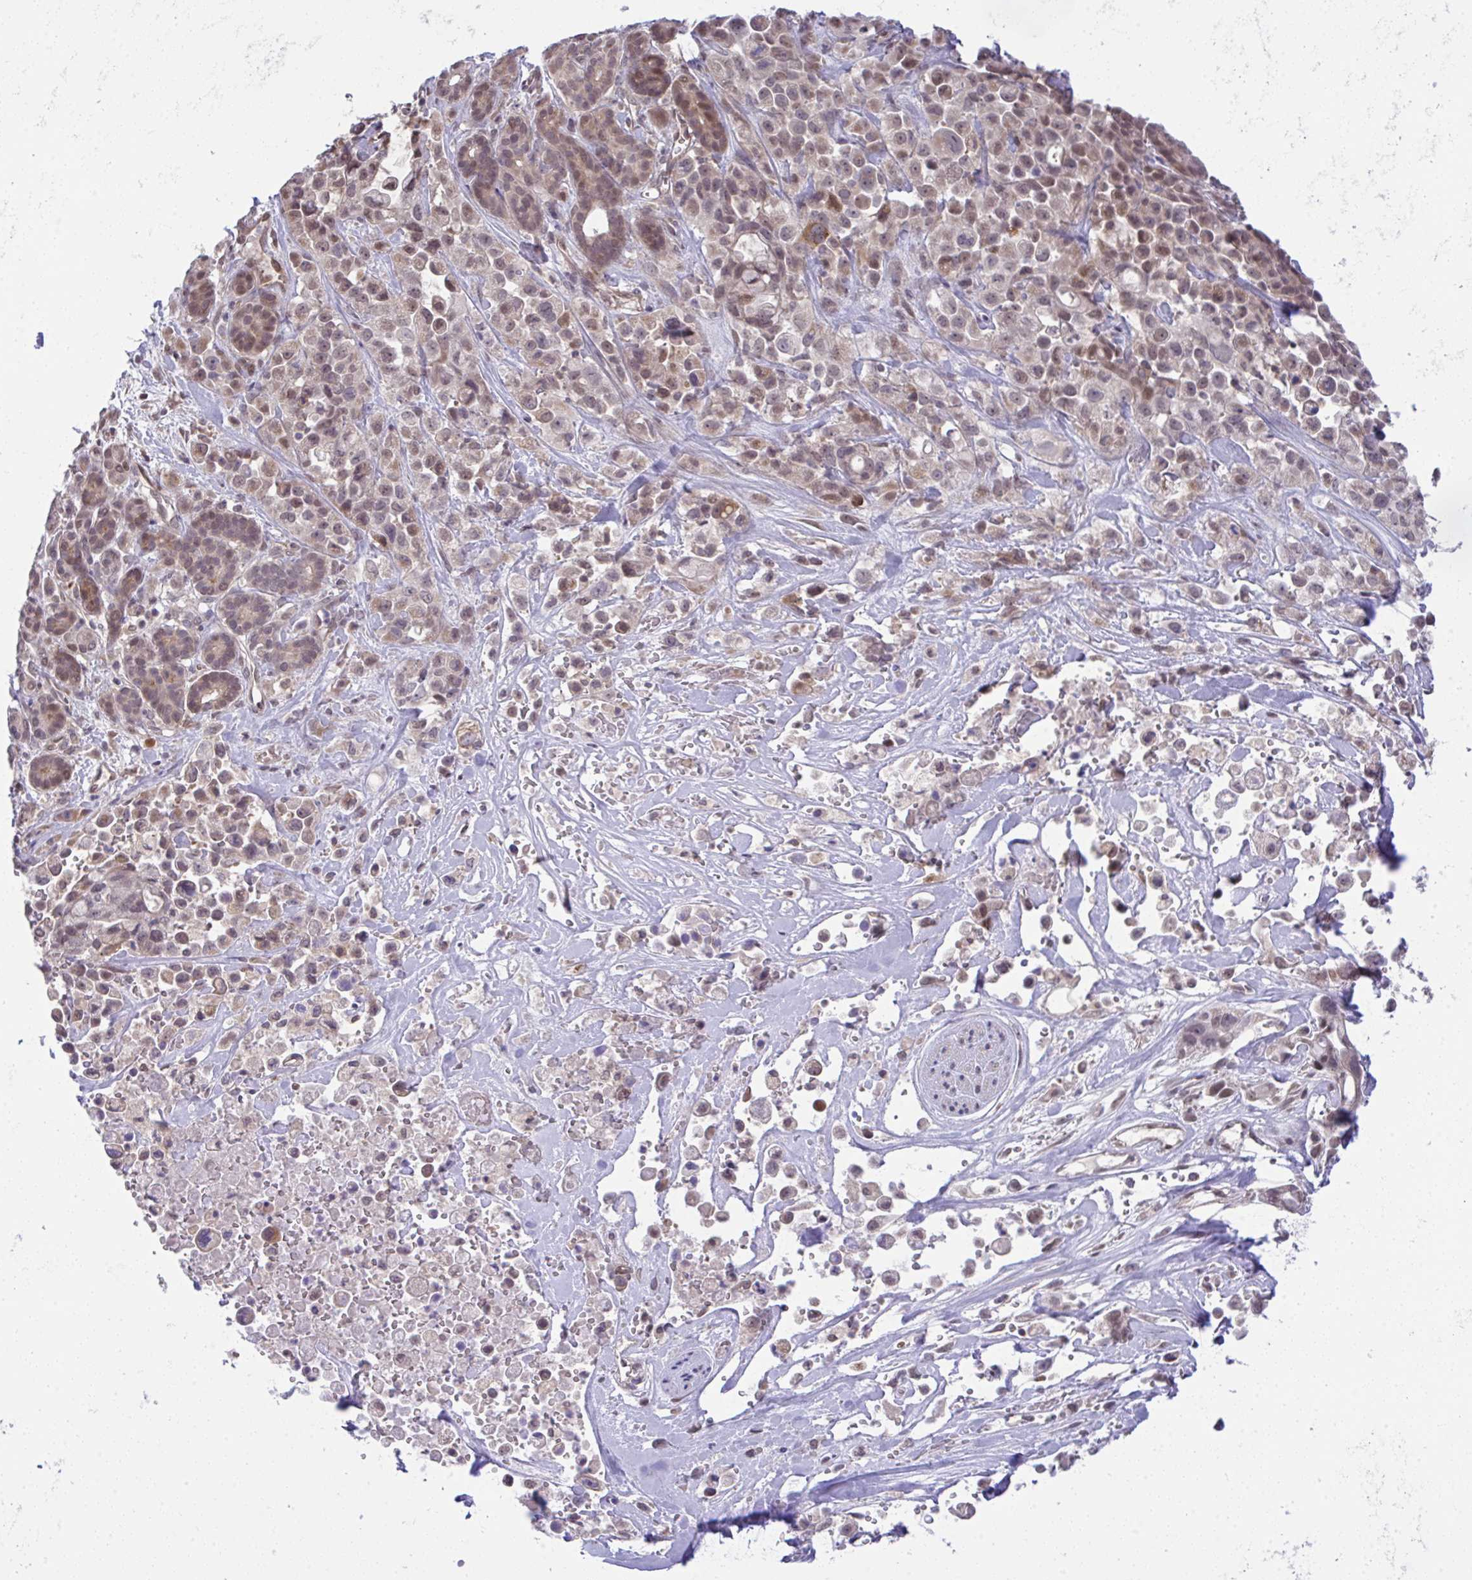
{"staining": {"intensity": "moderate", "quantity": ">75%", "location": "cytoplasmic/membranous,nuclear"}, "tissue": "pancreatic cancer", "cell_type": "Tumor cells", "image_type": "cancer", "snomed": [{"axis": "morphology", "description": "Adenocarcinoma, NOS"}, {"axis": "topography", "description": "Pancreas"}], "caption": "Tumor cells reveal moderate cytoplasmic/membranous and nuclear positivity in approximately >75% of cells in pancreatic adenocarcinoma. (Stains: DAB (3,3'-diaminobenzidine) in brown, nuclei in blue, Microscopy: brightfield microscopy at high magnification).", "gene": "C9orf64", "patient": {"sex": "male", "age": 44}}